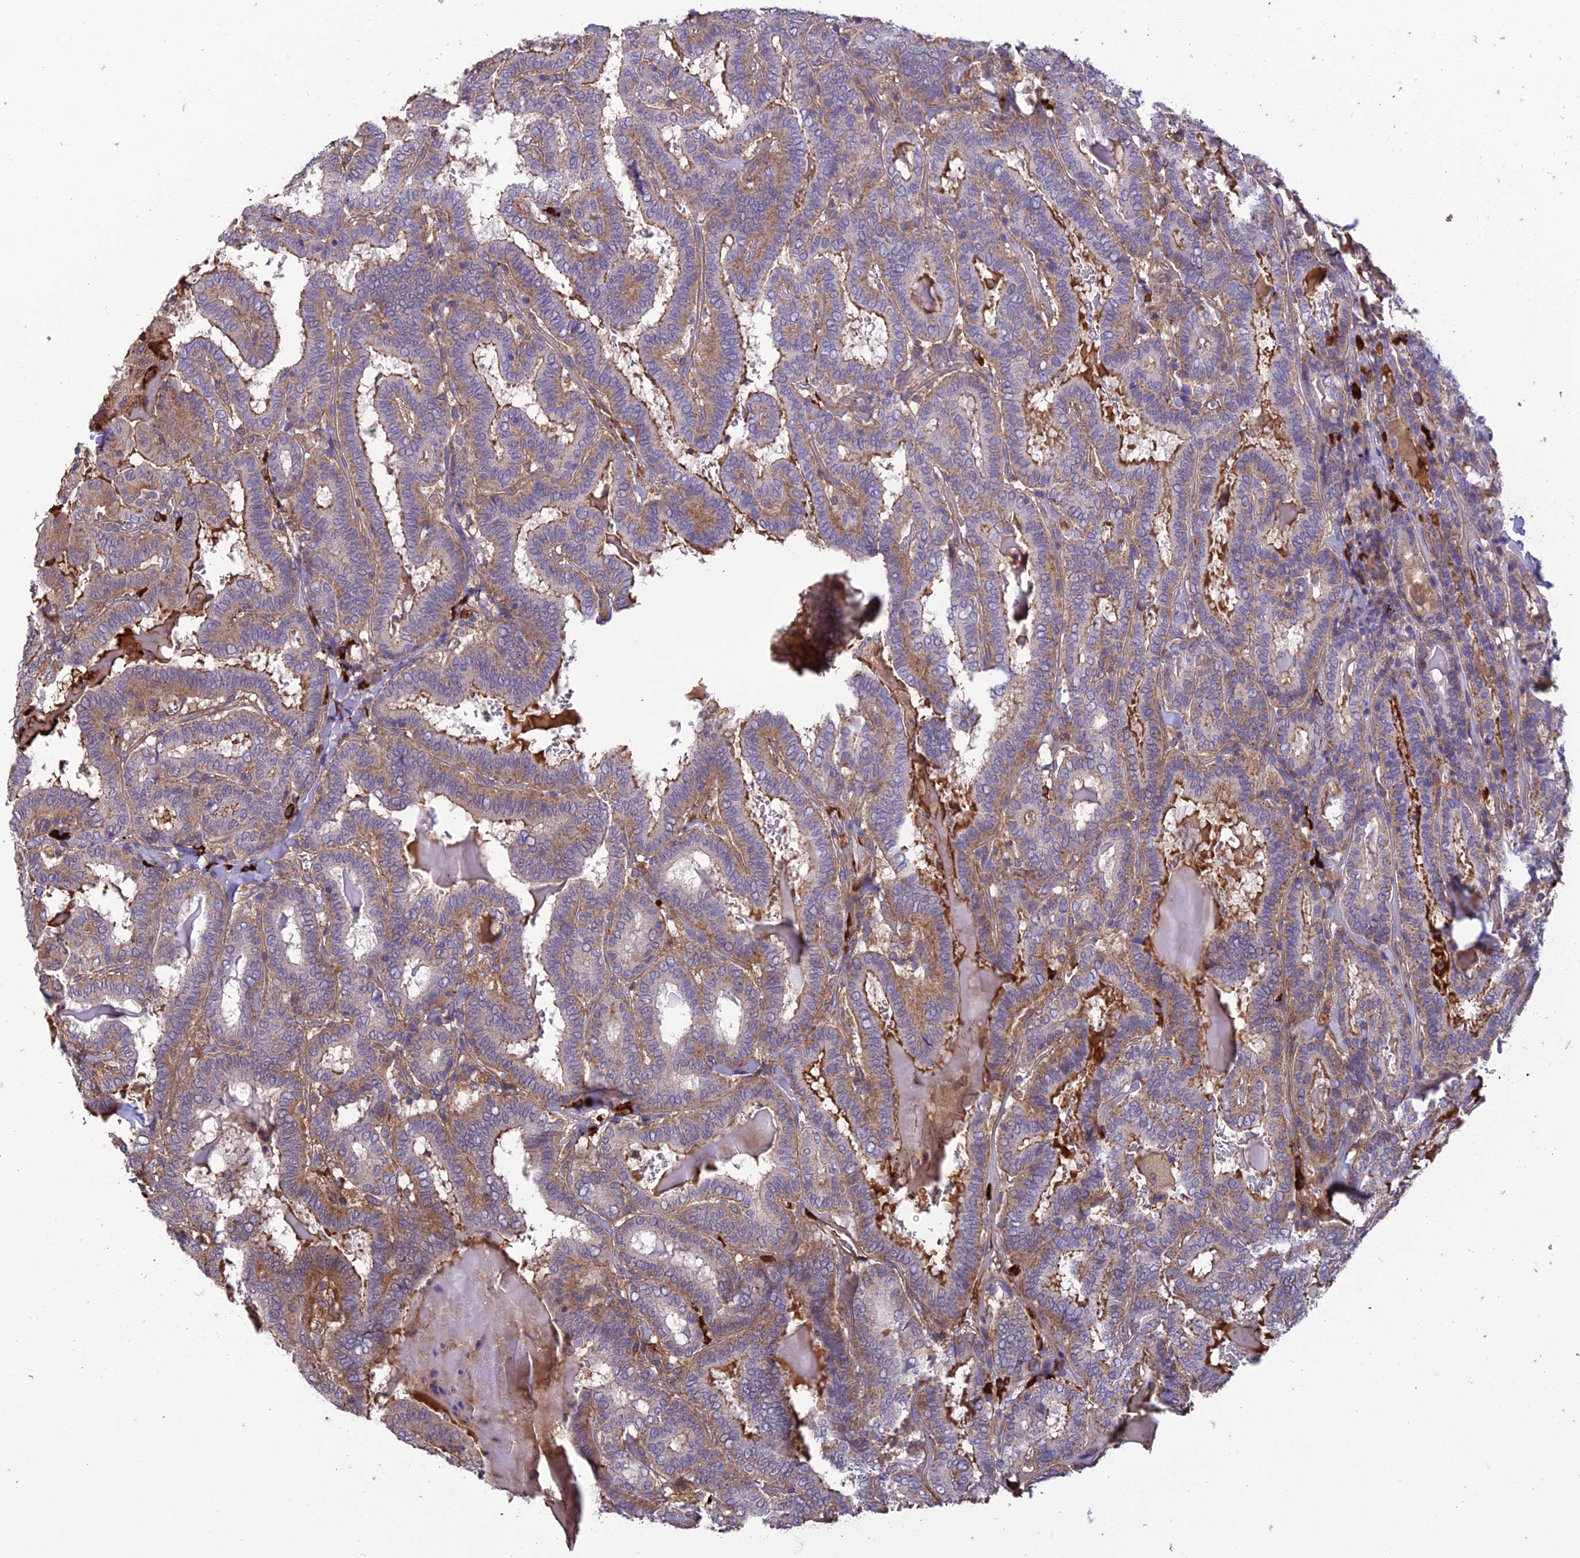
{"staining": {"intensity": "moderate", "quantity": ">75%", "location": "cytoplasmic/membranous"}, "tissue": "thyroid cancer", "cell_type": "Tumor cells", "image_type": "cancer", "snomed": [{"axis": "morphology", "description": "Papillary adenocarcinoma, NOS"}, {"axis": "topography", "description": "Thyroid gland"}], "caption": "Protein staining exhibits moderate cytoplasmic/membranous staining in approximately >75% of tumor cells in papillary adenocarcinoma (thyroid).", "gene": "MIOS", "patient": {"sex": "female", "age": 72}}